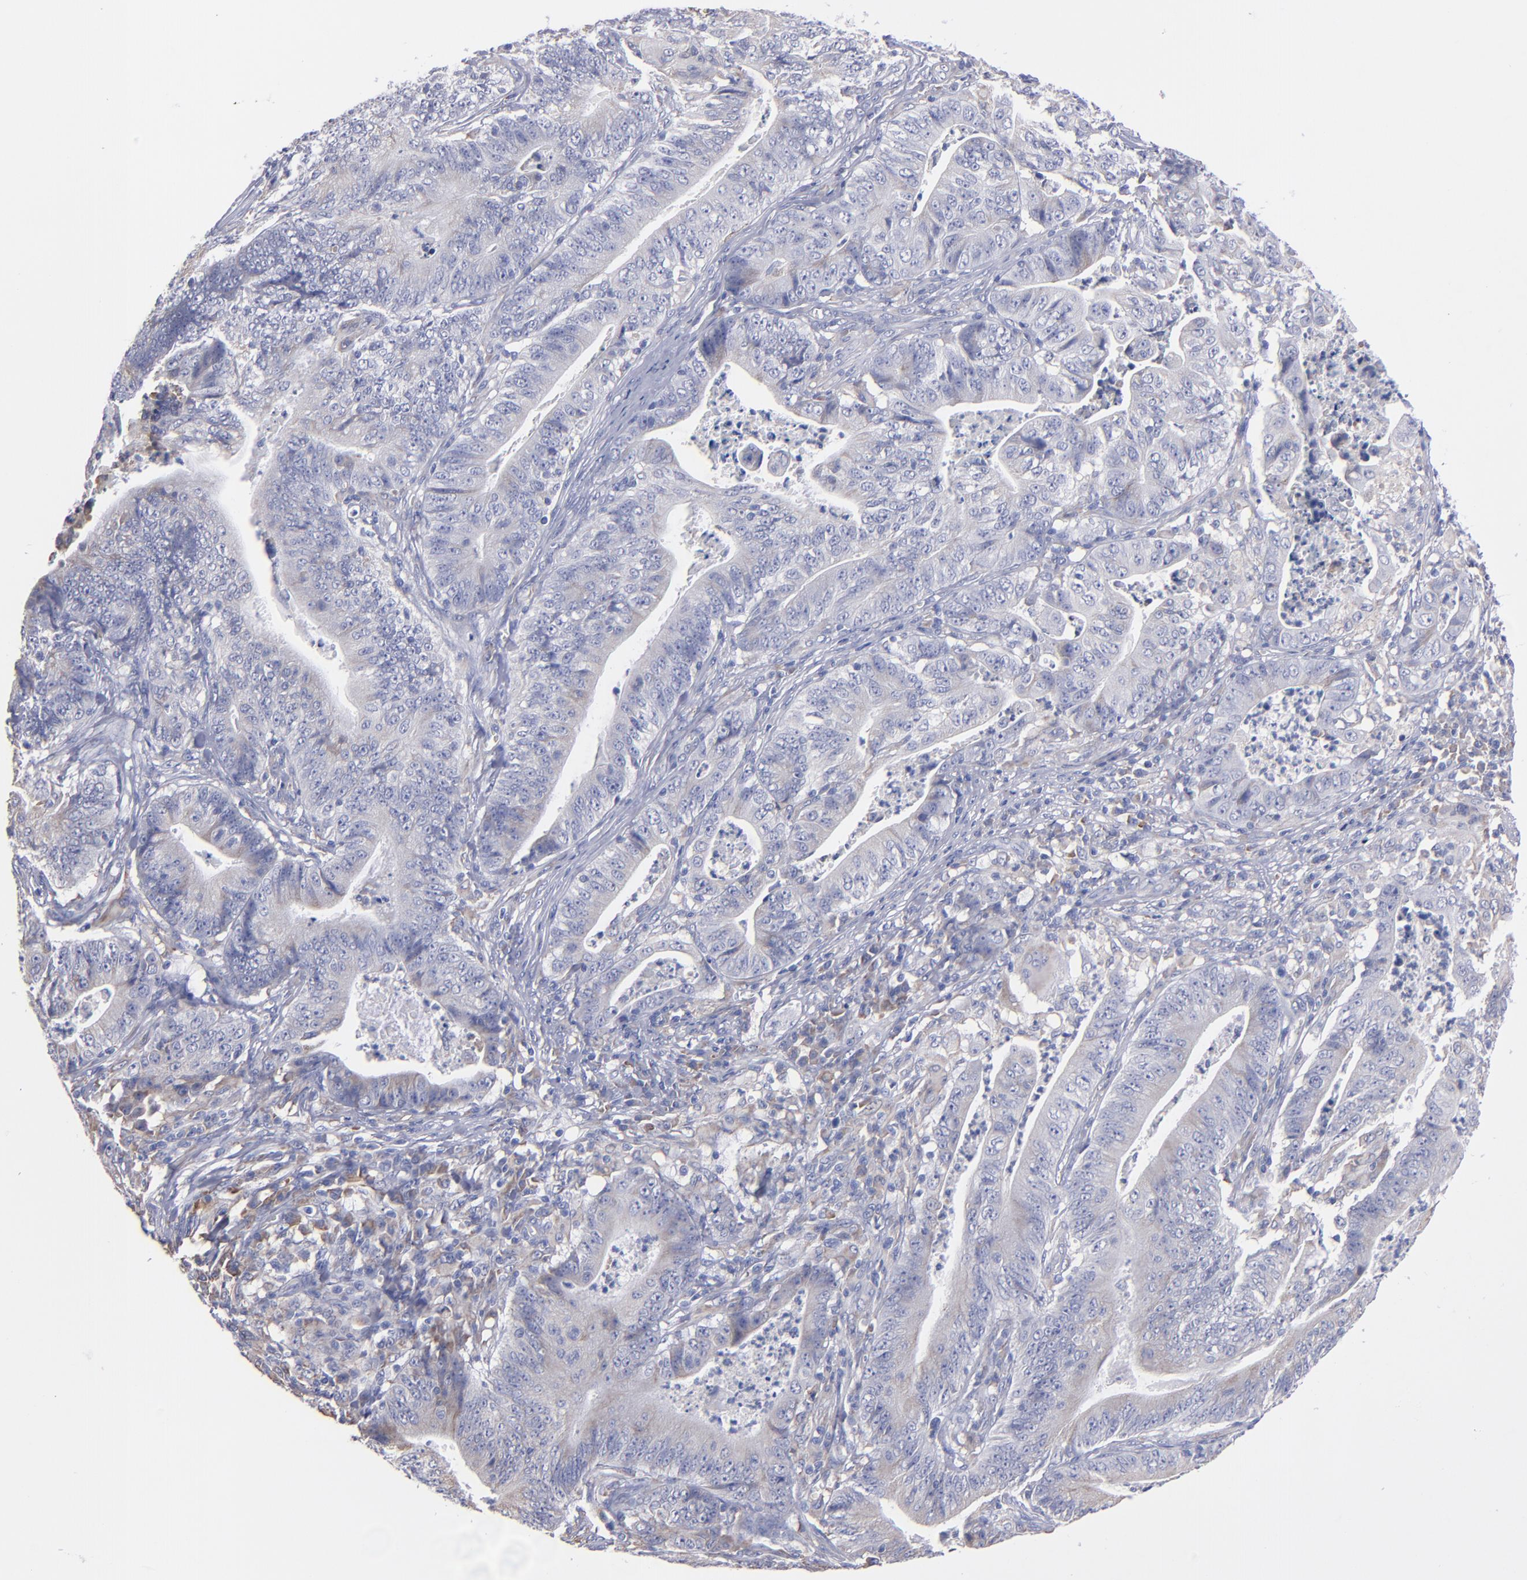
{"staining": {"intensity": "weak", "quantity": "<25%", "location": "cytoplasmic/membranous"}, "tissue": "stomach cancer", "cell_type": "Tumor cells", "image_type": "cancer", "snomed": [{"axis": "morphology", "description": "Adenocarcinoma, NOS"}, {"axis": "topography", "description": "Stomach, lower"}], "caption": "This is an immunohistochemistry (IHC) image of adenocarcinoma (stomach). There is no staining in tumor cells.", "gene": "MFGE8", "patient": {"sex": "female", "age": 86}}